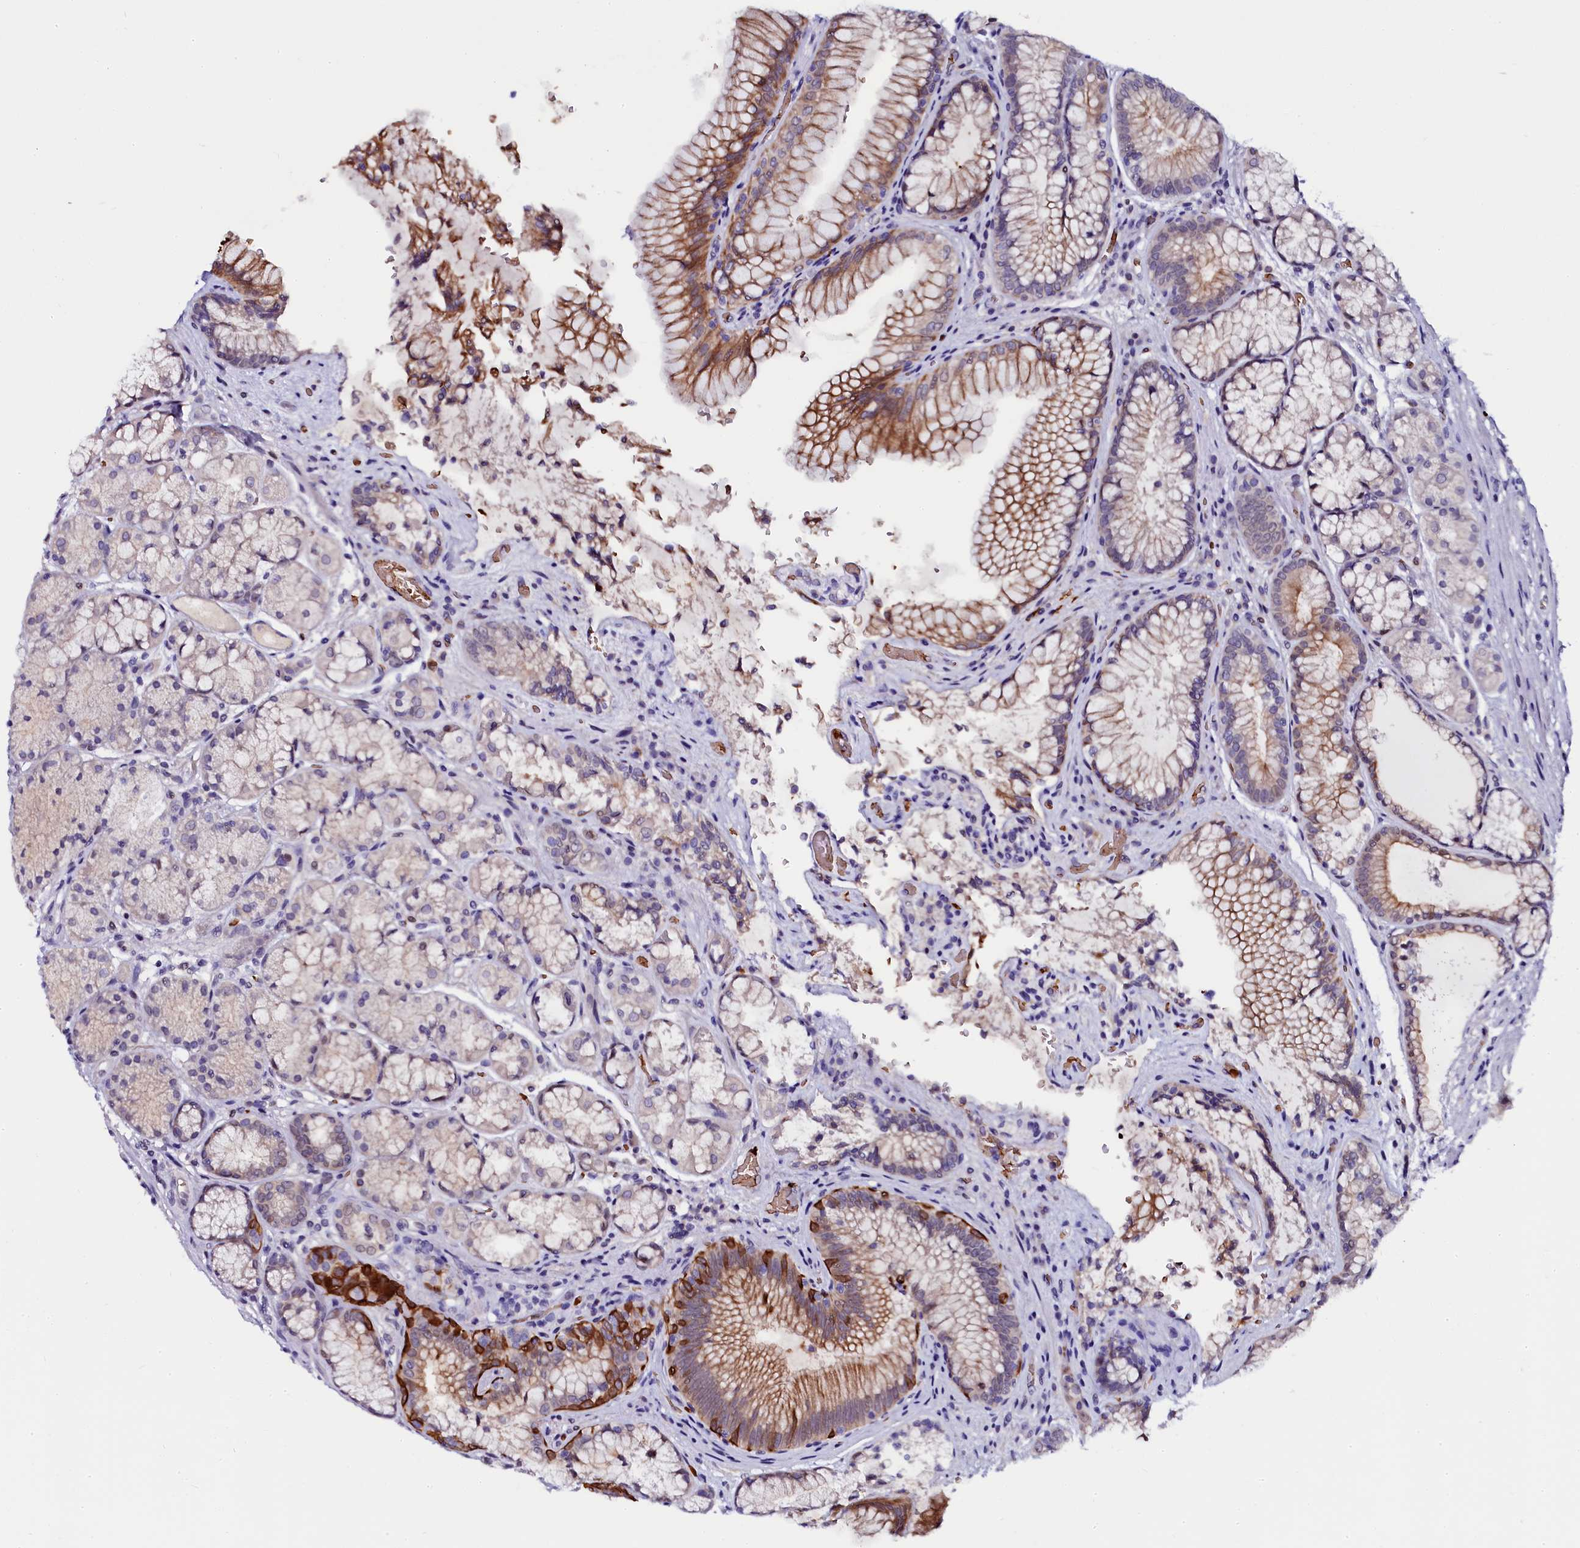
{"staining": {"intensity": "moderate", "quantity": "25%-75%", "location": "cytoplasmic/membranous"}, "tissue": "stomach", "cell_type": "Glandular cells", "image_type": "normal", "snomed": [{"axis": "morphology", "description": "Normal tissue, NOS"}, {"axis": "topography", "description": "Stomach"}], "caption": "DAB immunohistochemical staining of normal human stomach demonstrates moderate cytoplasmic/membranous protein positivity in about 25%-75% of glandular cells. The protein of interest is shown in brown color, while the nuclei are stained blue.", "gene": "CTDSPL2", "patient": {"sex": "male", "age": 63}}